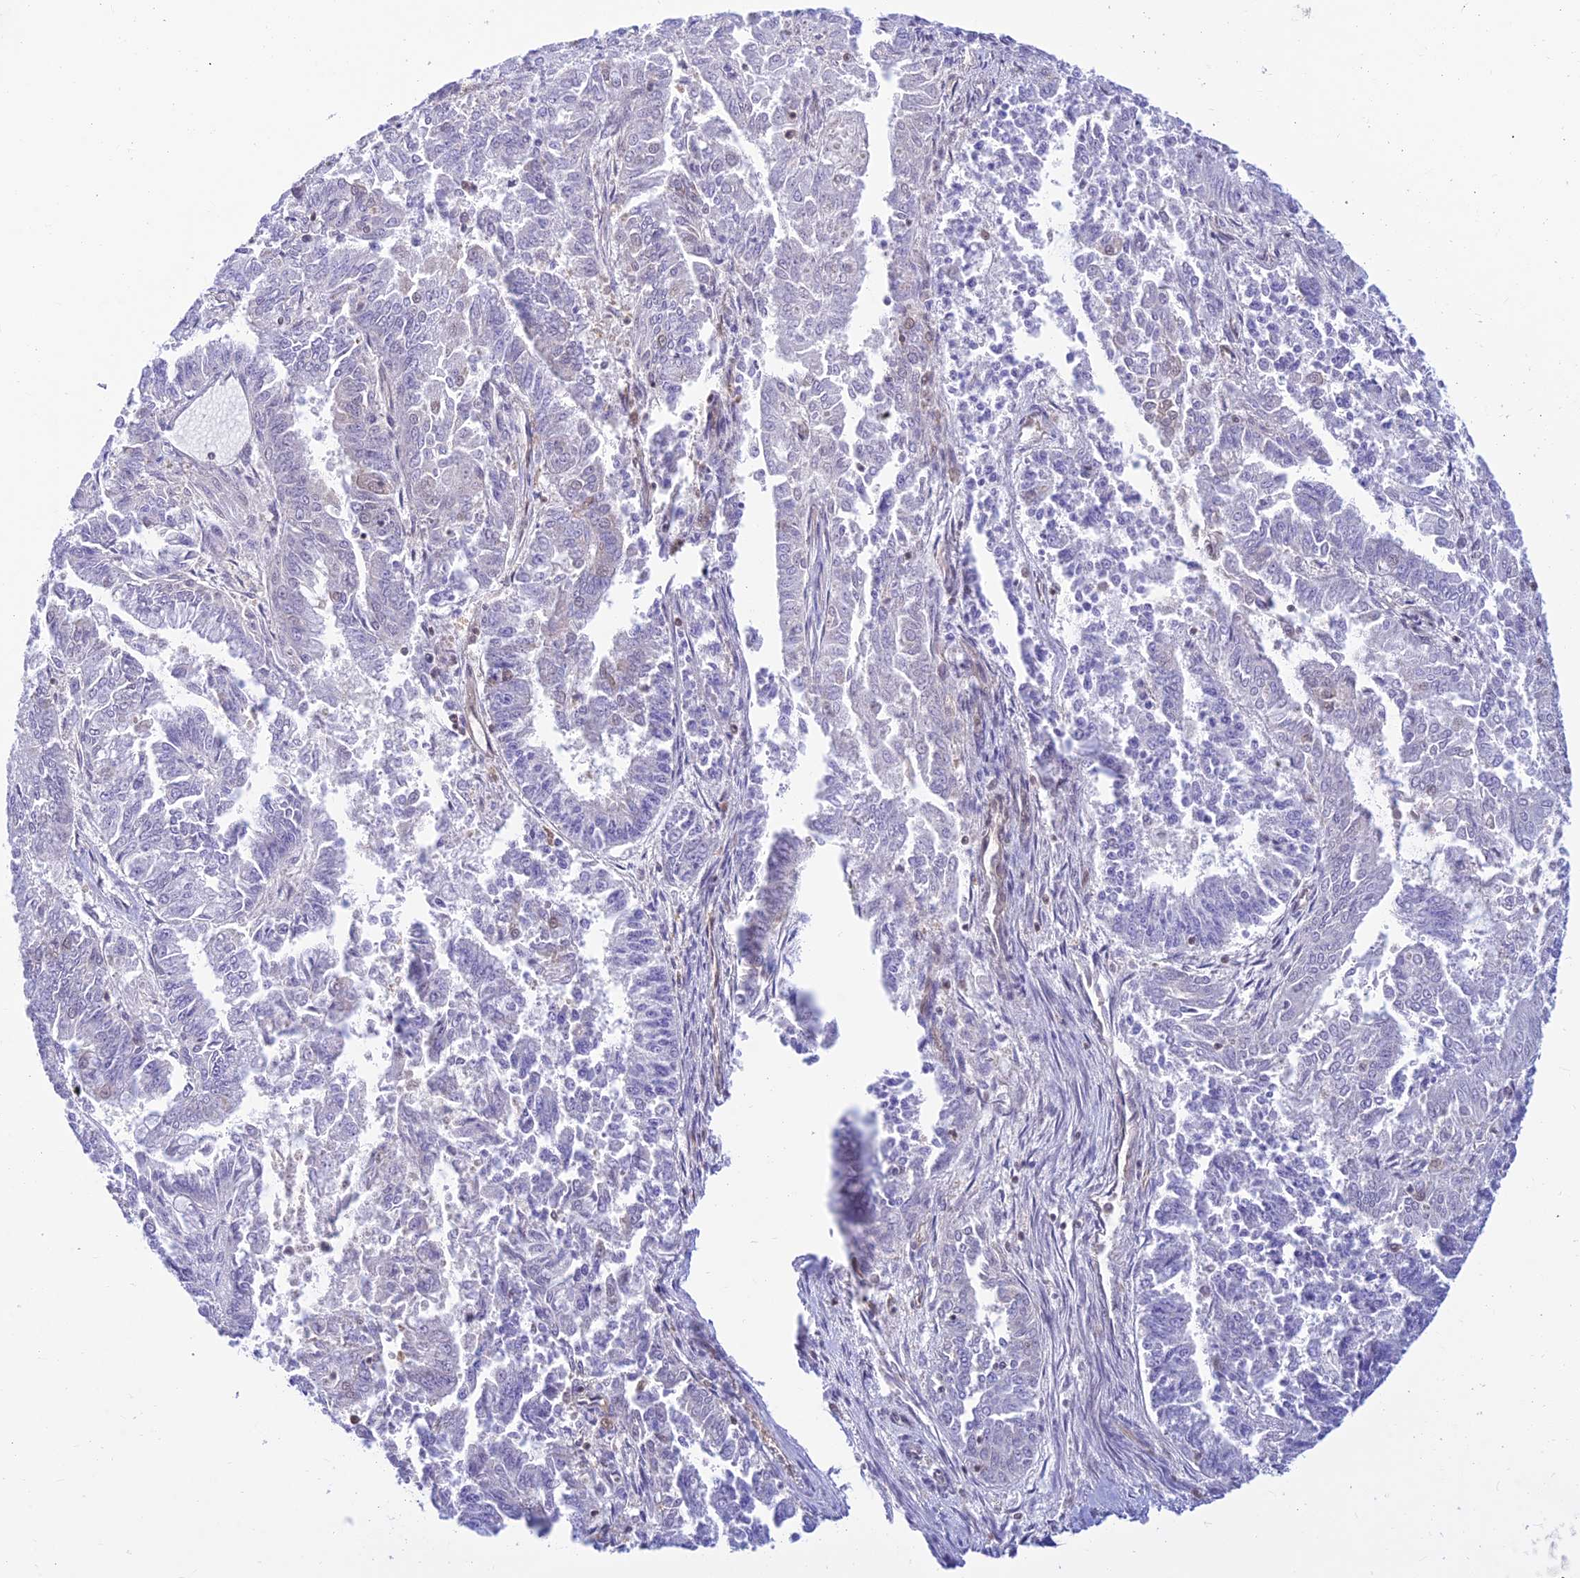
{"staining": {"intensity": "weak", "quantity": "<25%", "location": "cytoplasmic/membranous"}, "tissue": "endometrial cancer", "cell_type": "Tumor cells", "image_type": "cancer", "snomed": [{"axis": "morphology", "description": "Adenocarcinoma, NOS"}, {"axis": "topography", "description": "Endometrium"}], "caption": "A histopathology image of endometrial cancer (adenocarcinoma) stained for a protein displays no brown staining in tumor cells. (Brightfield microscopy of DAB IHC at high magnification).", "gene": "LYSMD2", "patient": {"sex": "female", "age": 73}}